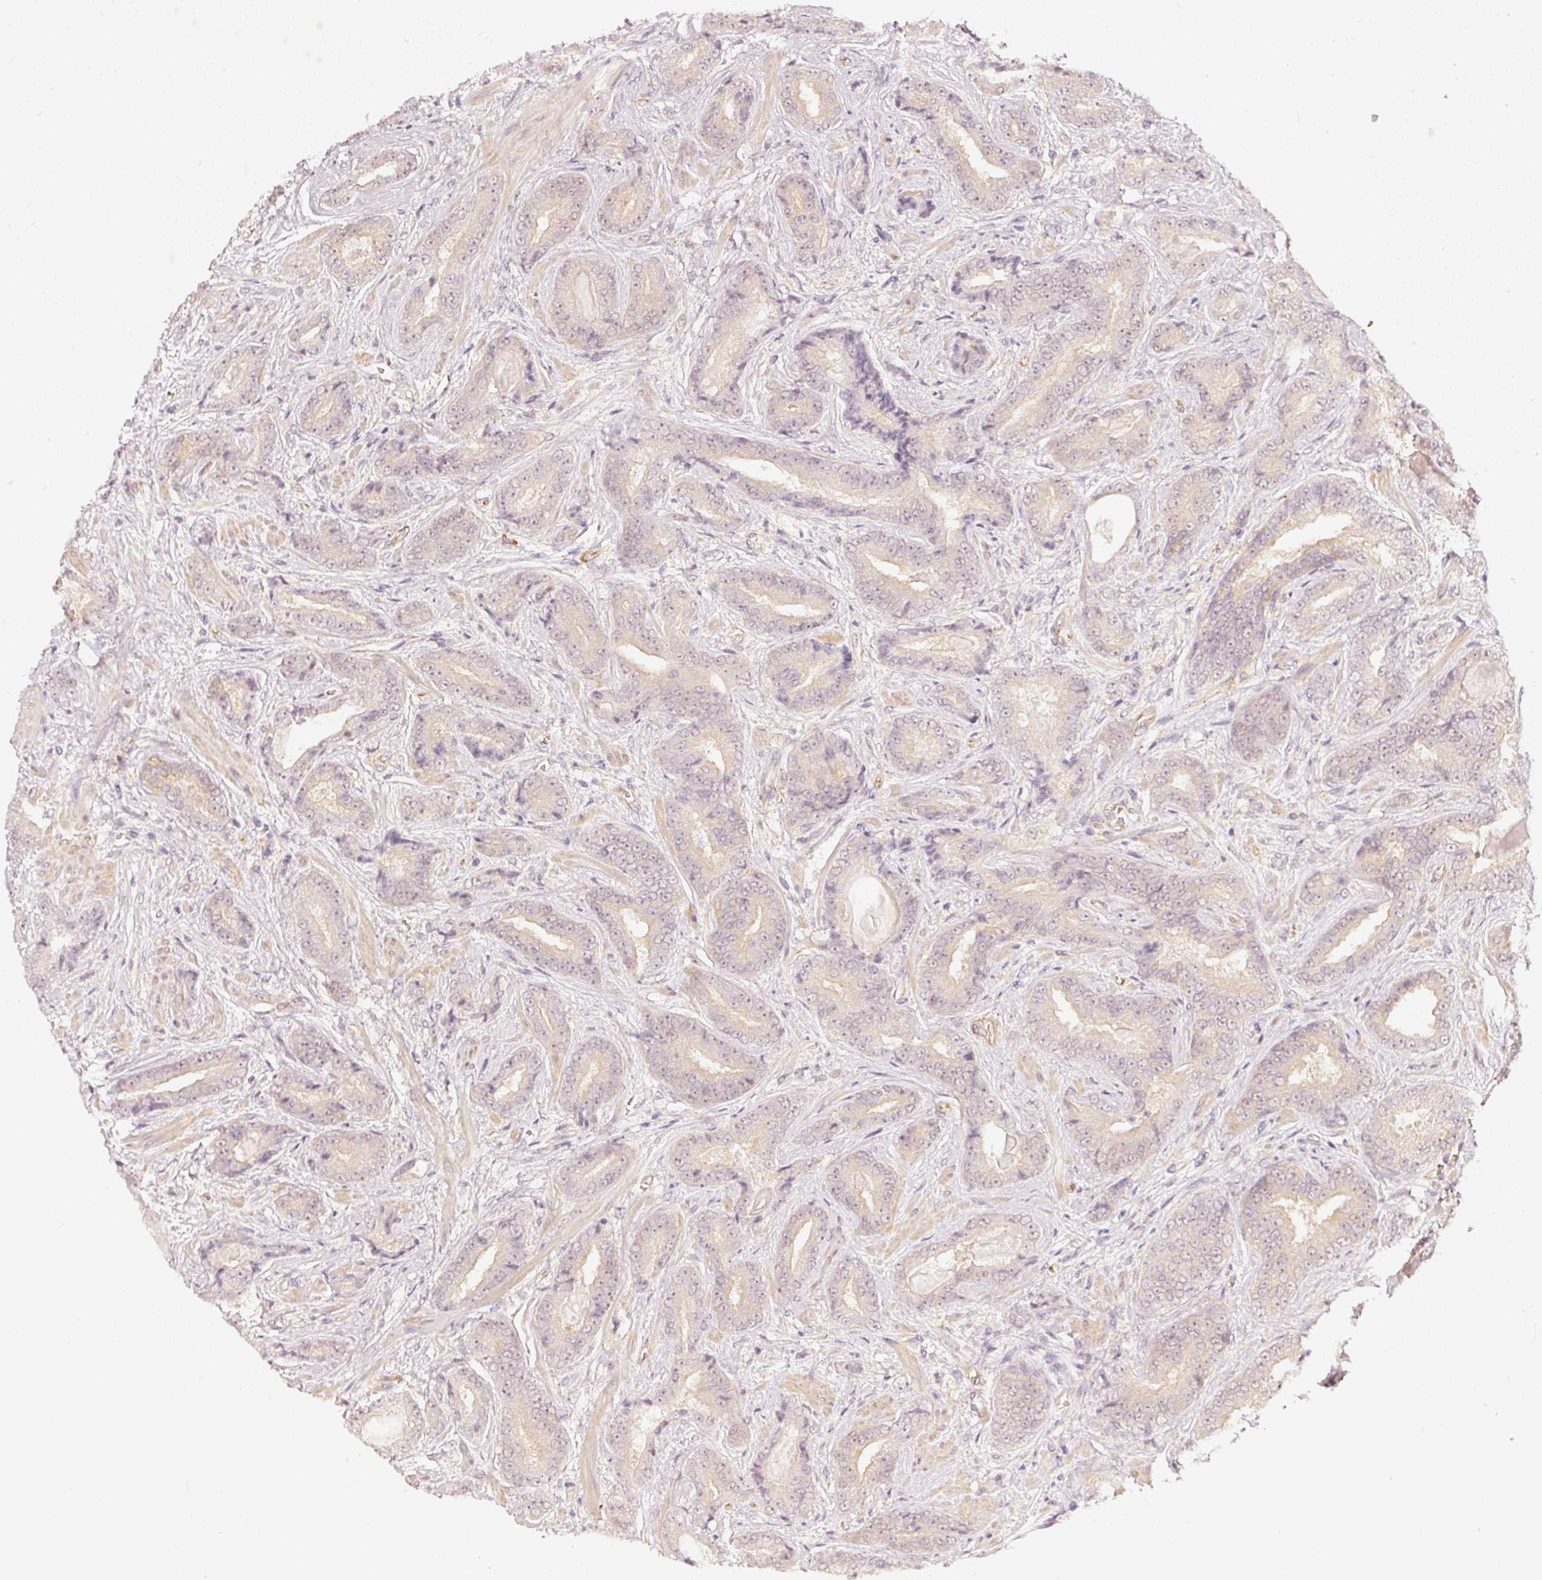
{"staining": {"intensity": "weak", "quantity": "<25%", "location": "cytoplasmic/membranous"}, "tissue": "prostate cancer", "cell_type": "Tumor cells", "image_type": "cancer", "snomed": [{"axis": "morphology", "description": "Adenocarcinoma, Low grade"}, {"axis": "topography", "description": "Prostate"}], "caption": "Immunohistochemistry histopathology image of neoplastic tissue: prostate cancer stained with DAB (3,3'-diaminobenzidine) exhibits no significant protein staining in tumor cells.", "gene": "DRD2", "patient": {"sex": "male", "age": 62}}